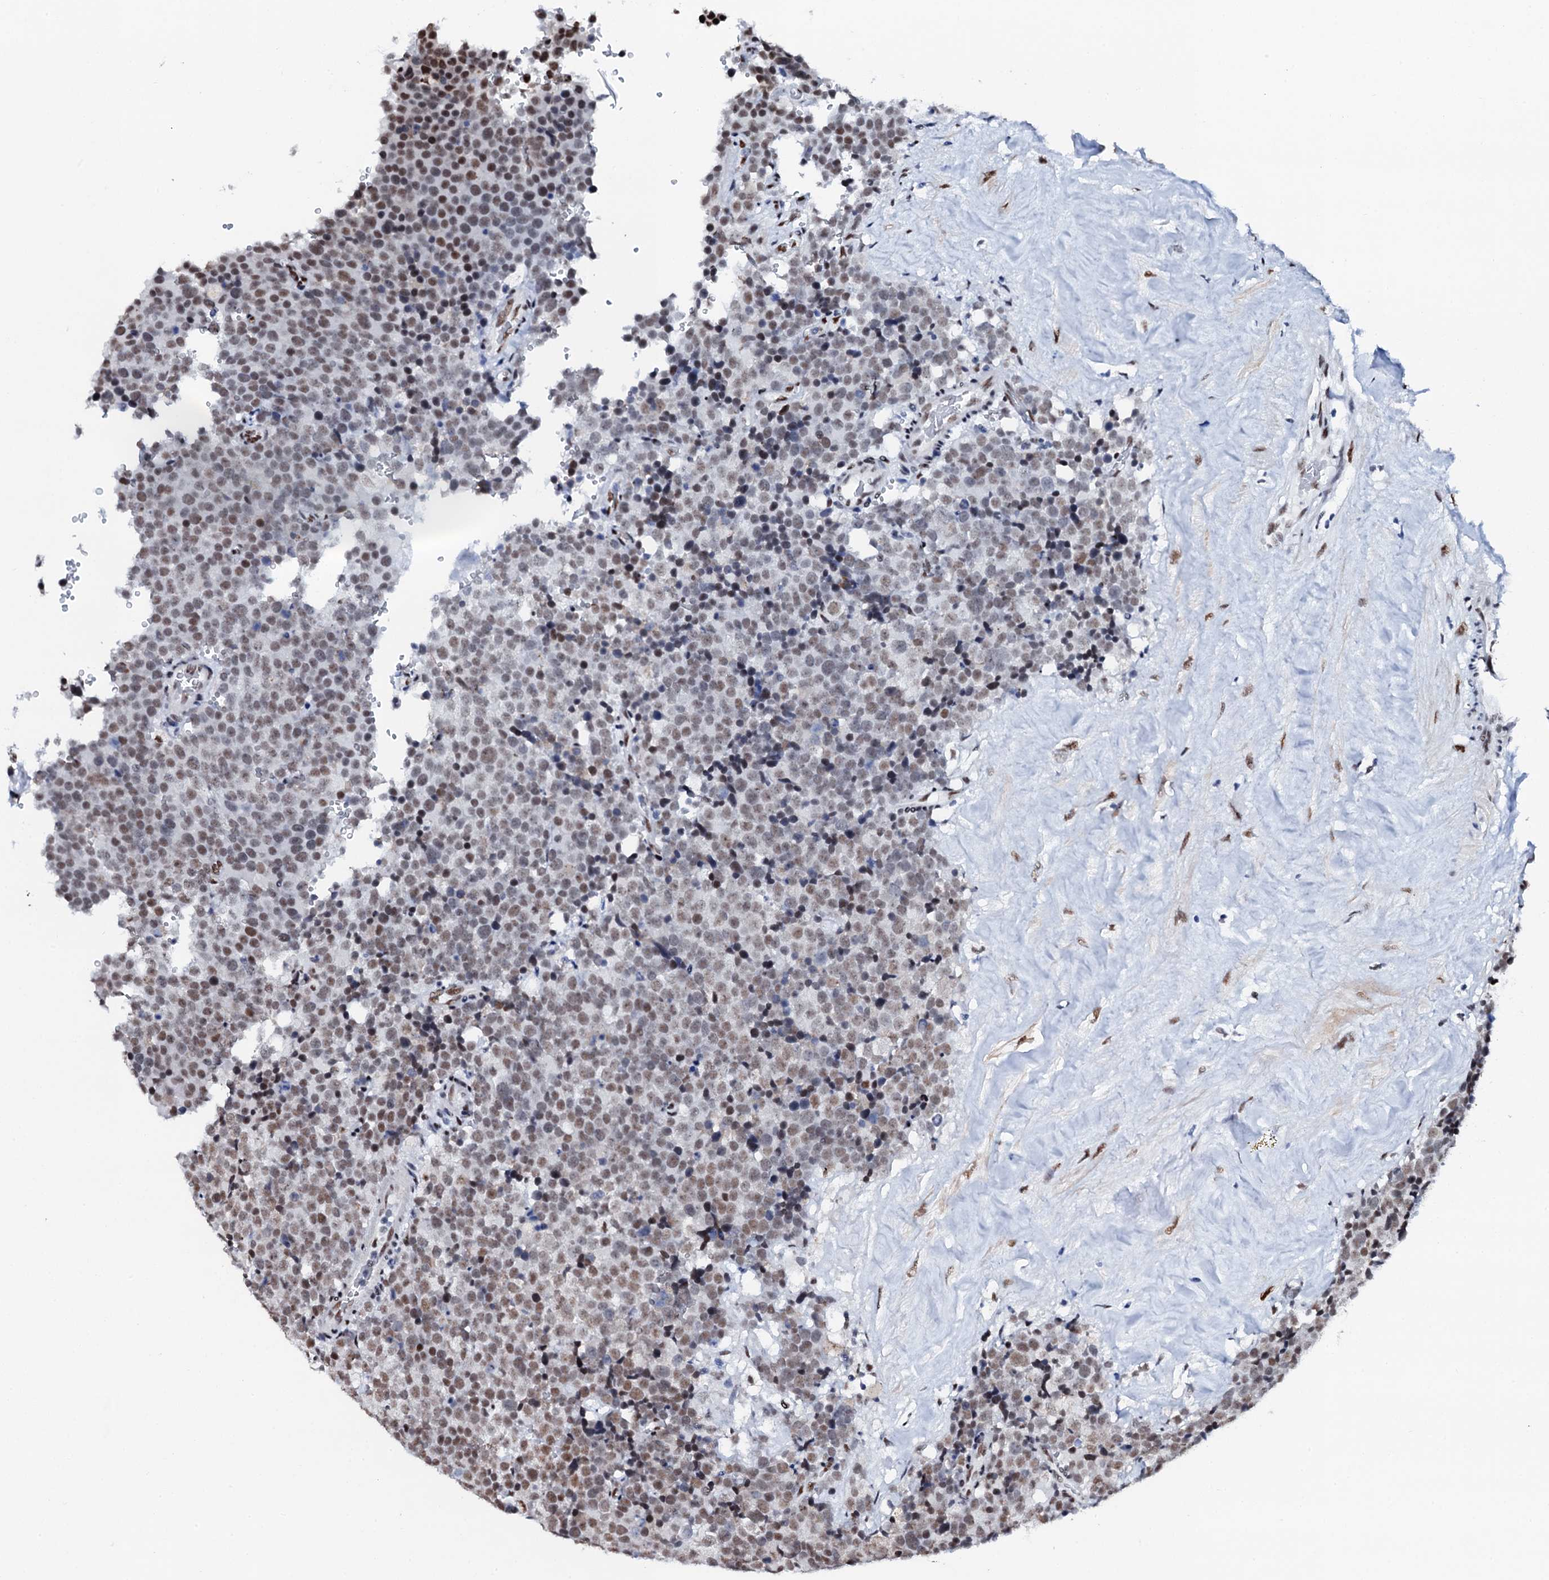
{"staining": {"intensity": "moderate", "quantity": ">75%", "location": "nuclear"}, "tissue": "testis cancer", "cell_type": "Tumor cells", "image_type": "cancer", "snomed": [{"axis": "morphology", "description": "Seminoma, NOS"}, {"axis": "topography", "description": "Testis"}], "caption": "Protein analysis of testis seminoma tissue displays moderate nuclear expression in about >75% of tumor cells. The staining was performed using DAB, with brown indicating positive protein expression. Nuclei are stained blue with hematoxylin.", "gene": "NKAPD1", "patient": {"sex": "male", "age": 71}}